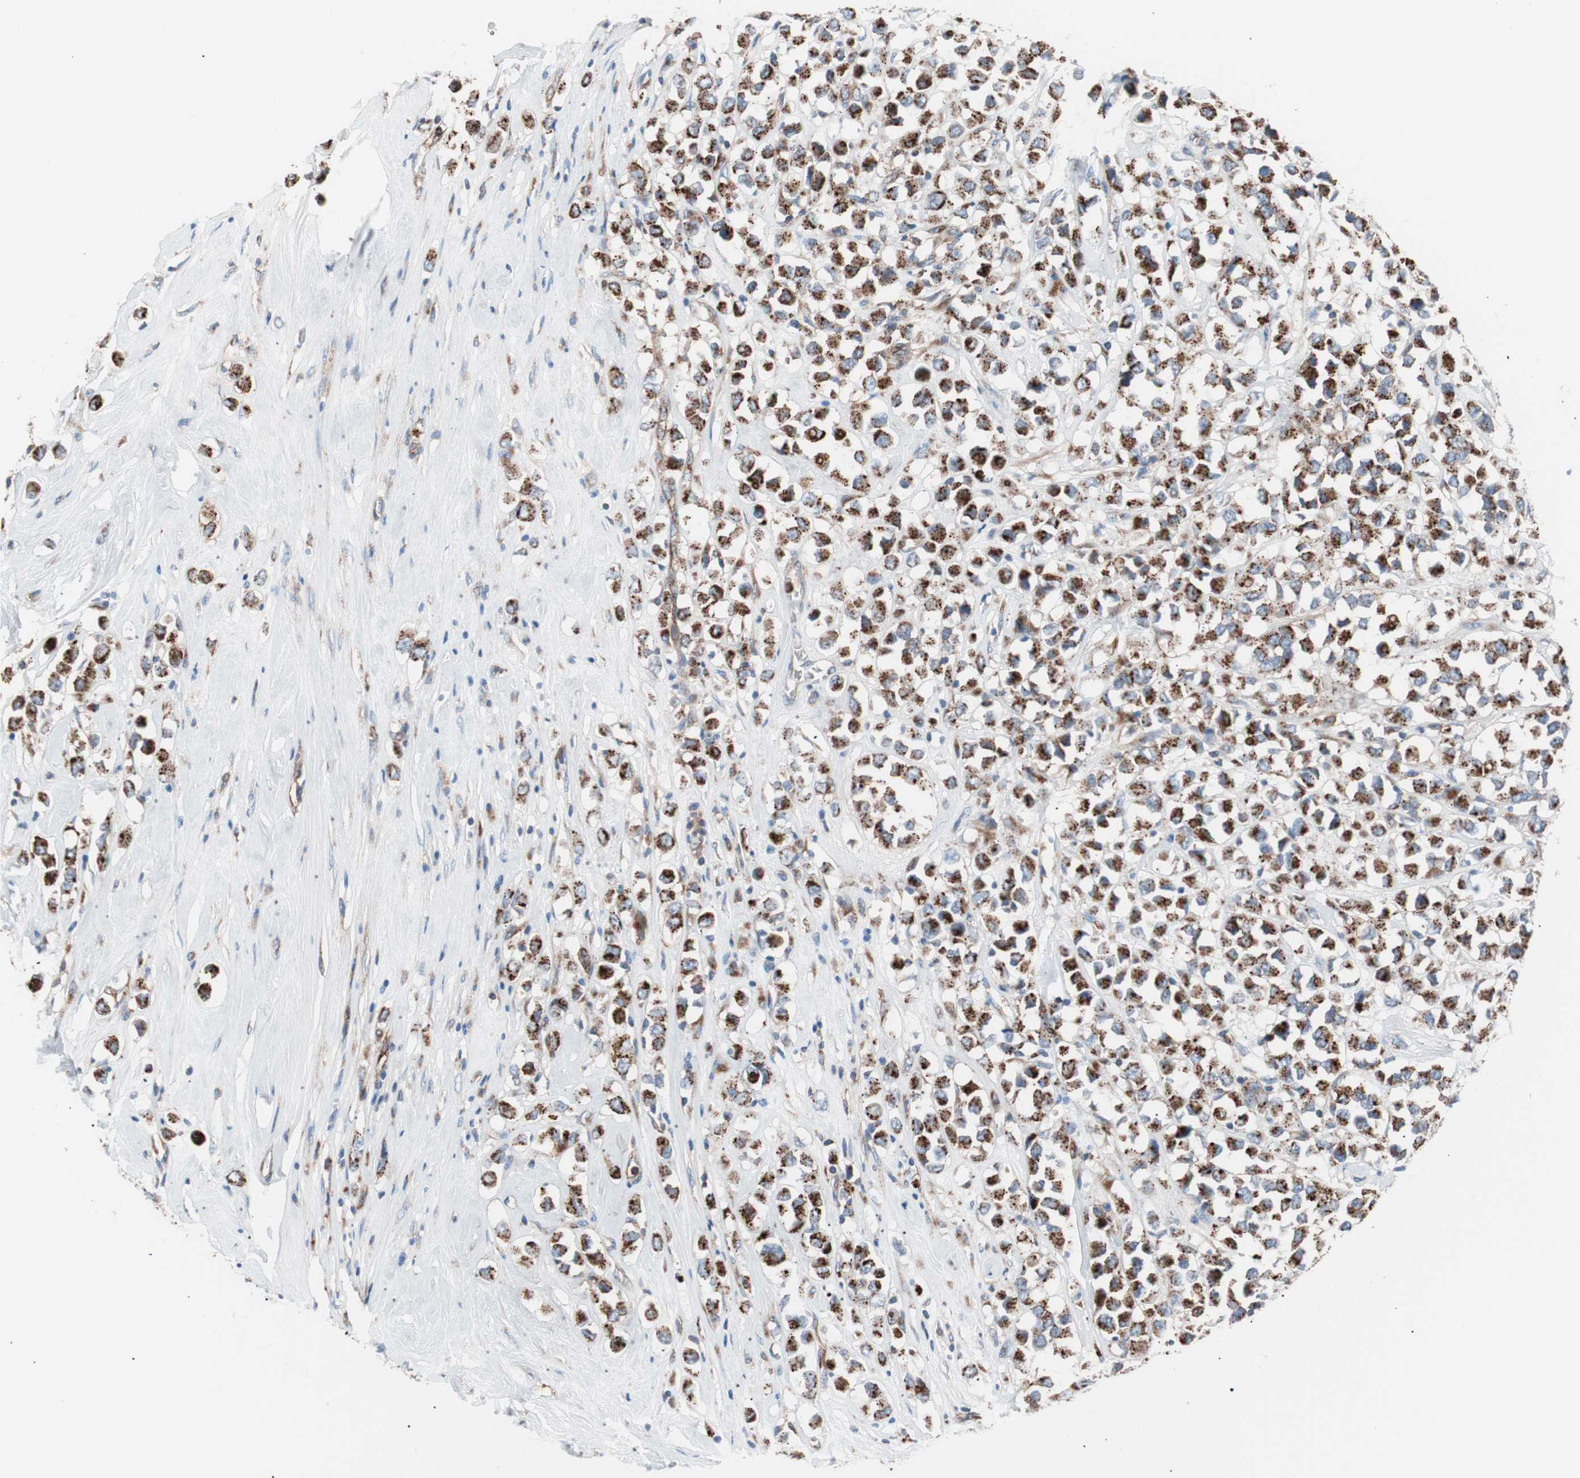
{"staining": {"intensity": "moderate", "quantity": ">75%", "location": "cytoplasmic/membranous"}, "tissue": "breast cancer", "cell_type": "Tumor cells", "image_type": "cancer", "snomed": [{"axis": "morphology", "description": "Duct carcinoma"}, {"axis": "topography", "description": "Breast"}], "caption": "Immunohistochemical staining of breast invasive ductal carcinoma exhibits moderate cytoplasmic/membranous protein positivity in approximately >75% of tumor cells.", "gene": "FLOT2", "patient": {"sex": "female", "age": 61}}